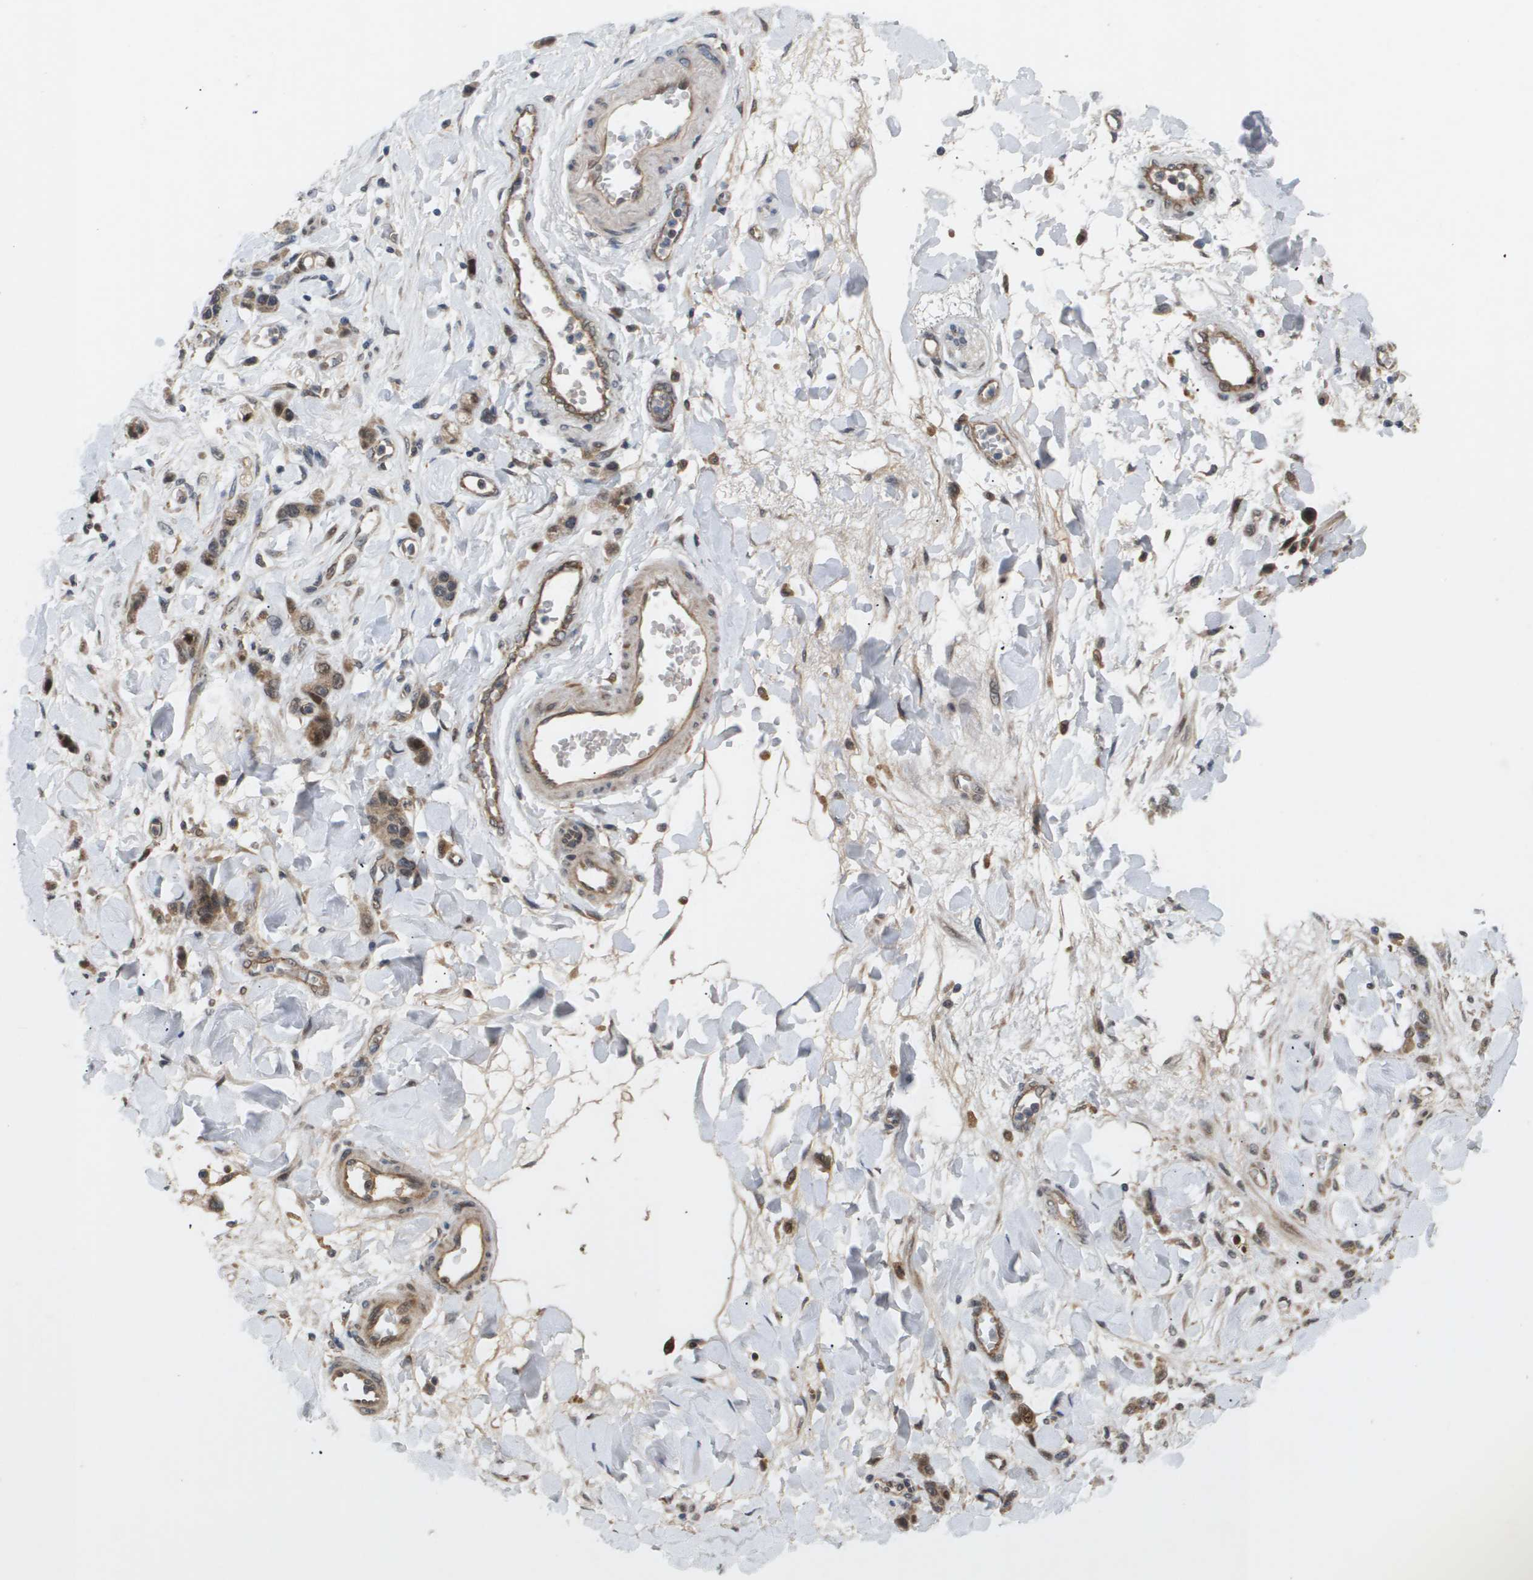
{"staining": {"intensity": "weak", "quantity": ">75%", "location": "cytoplasmic/membranous,nuclear"}, "tissue": "stomach cancer", "cell_type": "Tumor cells", "image_type": "cancer", "snomed": [{"axis": "morphology", "description": "Normal tissue, NOS"}, {"axis": "morphology", "description": "Adenocarcinoma, NOS"}, {"axis": "topography", "description": "Stomach"}], "caption": "DAB (3,3'-diaminobenzidine) immunohistochemical staining of adenocarcinoma (stomach) shows weak cytoplasmic/membranous and nuclear protein positivity in about >75% of tumor cells.", "gene": "PDGFB", "patient": {"sex": "male", "age": 82}}